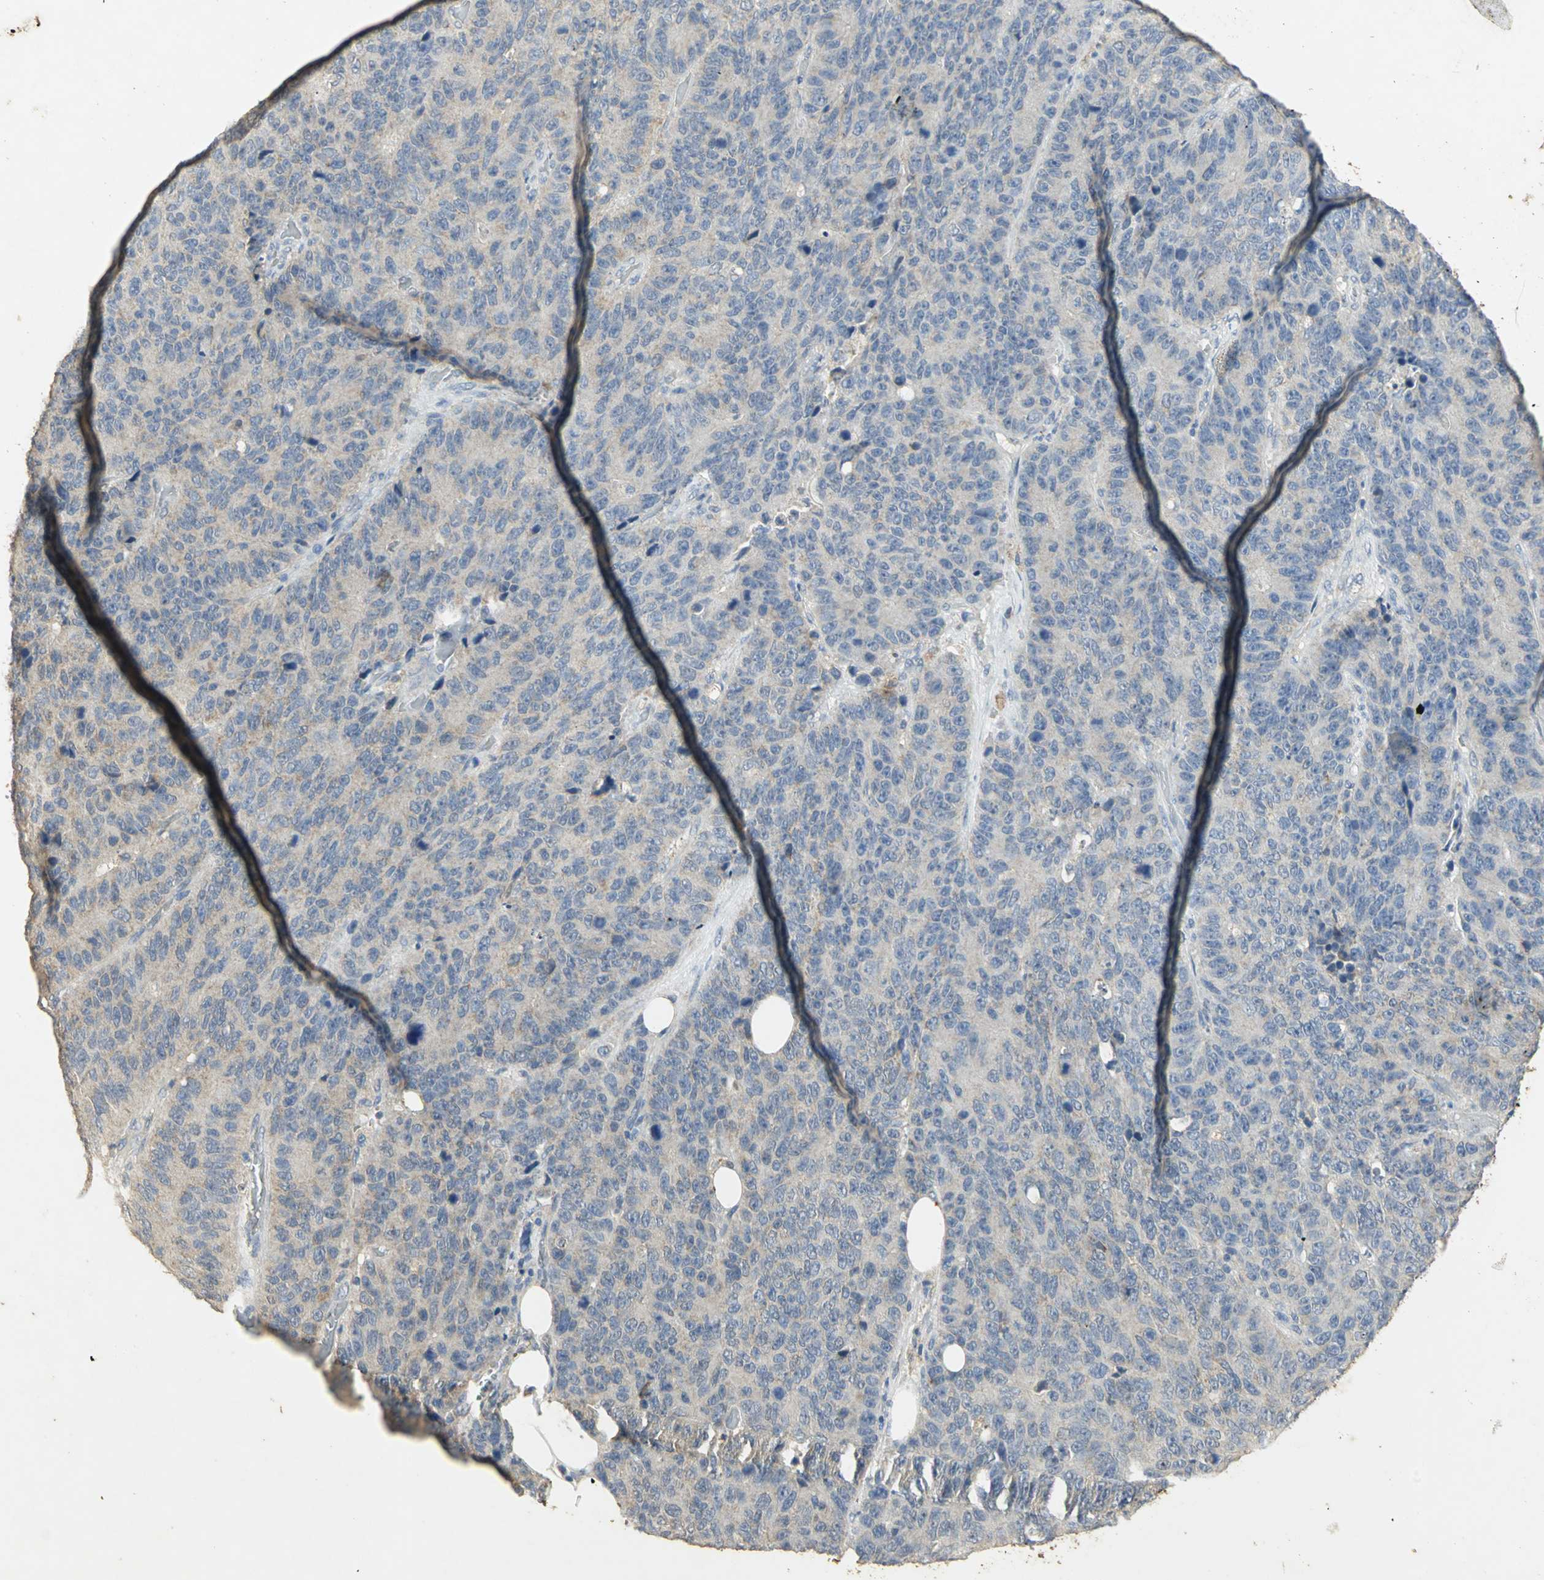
{"staining": {"intensity": "weak", "quantity": "25%-75%", "location": "cytoplasmic/membranous"}, "tissue": "colorectal cancer", "cell_type": "Tumor cells", "image_type": "cancer", "snomed": [{"axis": "morphology", "description": "Adenocarcinoma, NOS"}, {"axis": "topography", "description": "Colon"}], "caption": "The immunohistochemical stain labels weak cytoplasmic/membranous positivity in tumor cells of adenocarcinoma (colorectal) tissue.", "gene": "ASB9", "patient": {"sex": "female", "age": 86}}